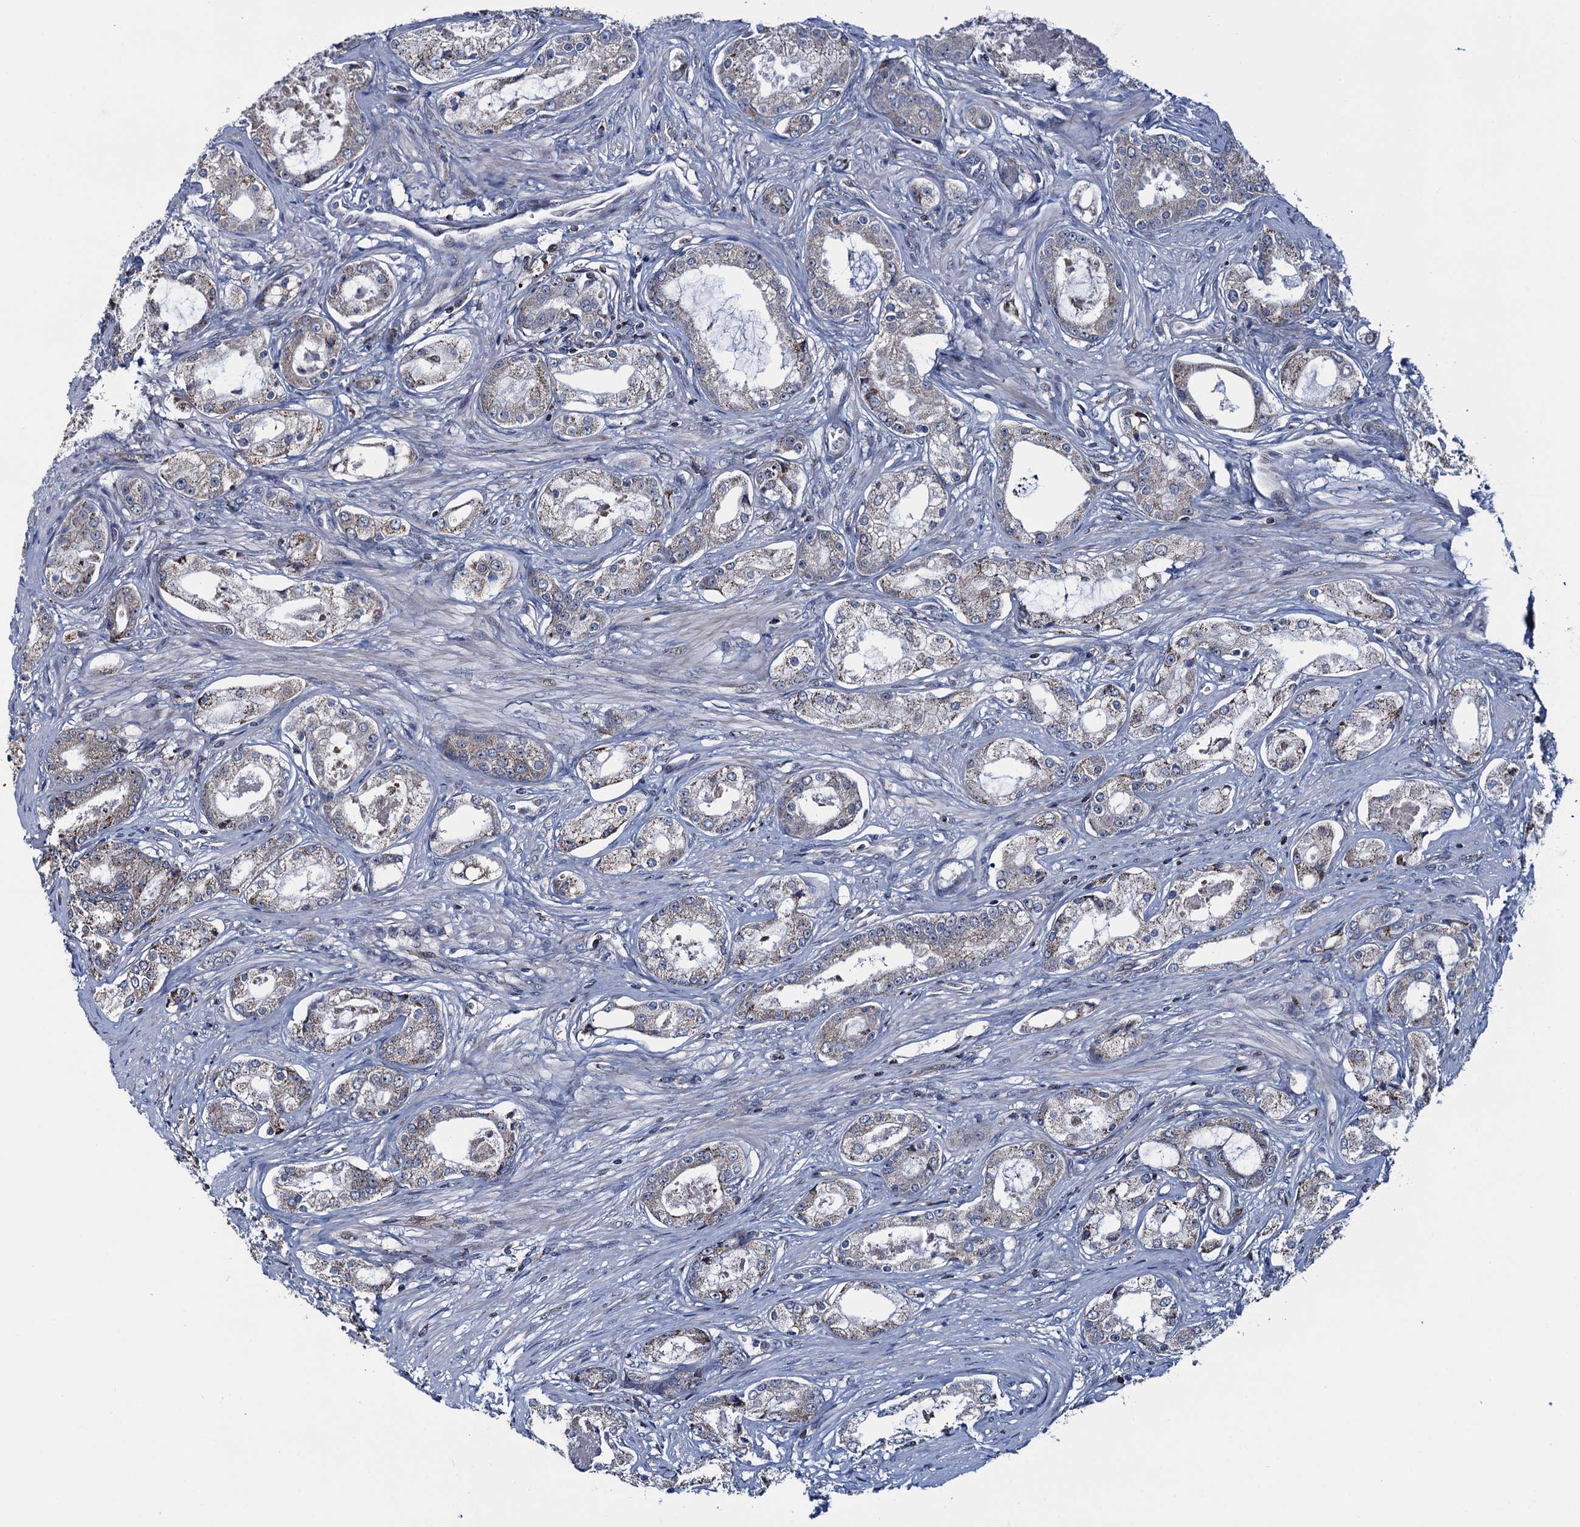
{"staining": {"intensity": "weak", "quantity": "<25%", "location": "cytoplasmic/membranous"}, "tissue": "prostate cancer", "cell_type": "Tumor cells", "image_type": "cancer", "snomed": [{"axis": "morphology", "description": "Adenocarcinoma, Low grade"}, {"axis": "topography", "description": "Prostate"}], "caption": "Immunohistochemistry of prostate cancer shows no expression in tumor cells.", "gene": "CCDC102A", "patient": {"sex": "male", "age": 68}}